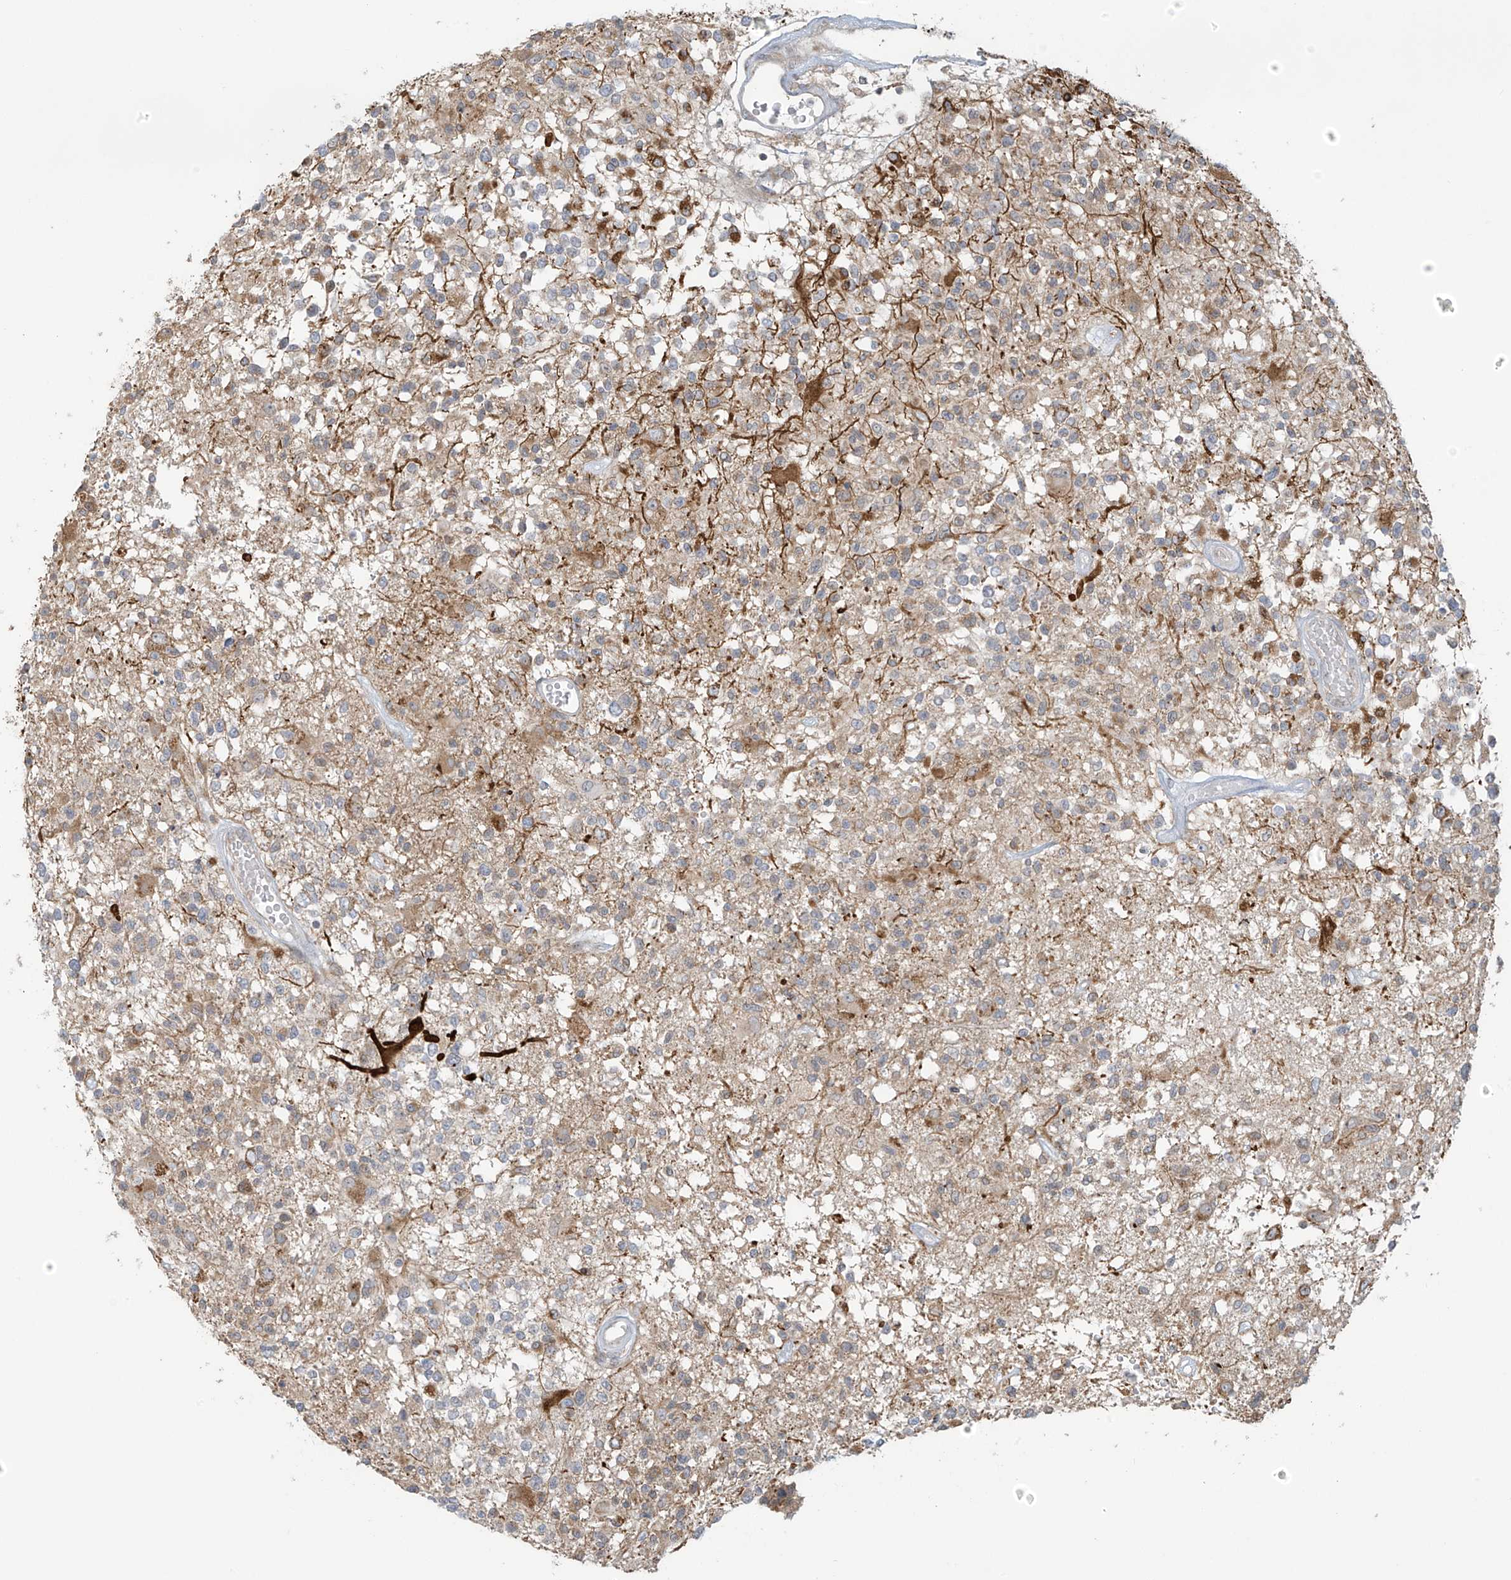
{"staining": {"intensity": "moderate", "quantity": "<25%", "location": "cytoplasmic/membranous"}, "tissue": "glioma", "cell_type": "Tumor cells", "image_type": "cancer", "snomed": [{"axis": "morphology", "description": "Glioma, malignant, High grade"}, {"axis": "morphology", "description": "Glioblastoma, NOS"}, {"axis": "topography", "description": "Brain"}], "caption": "Glioma stained for a protein exhibits moderate cytoplasmic/membranous positivity in tumor cells.", "gene": "HDDC2", "patient": {"sex": "male", "age": 60}}